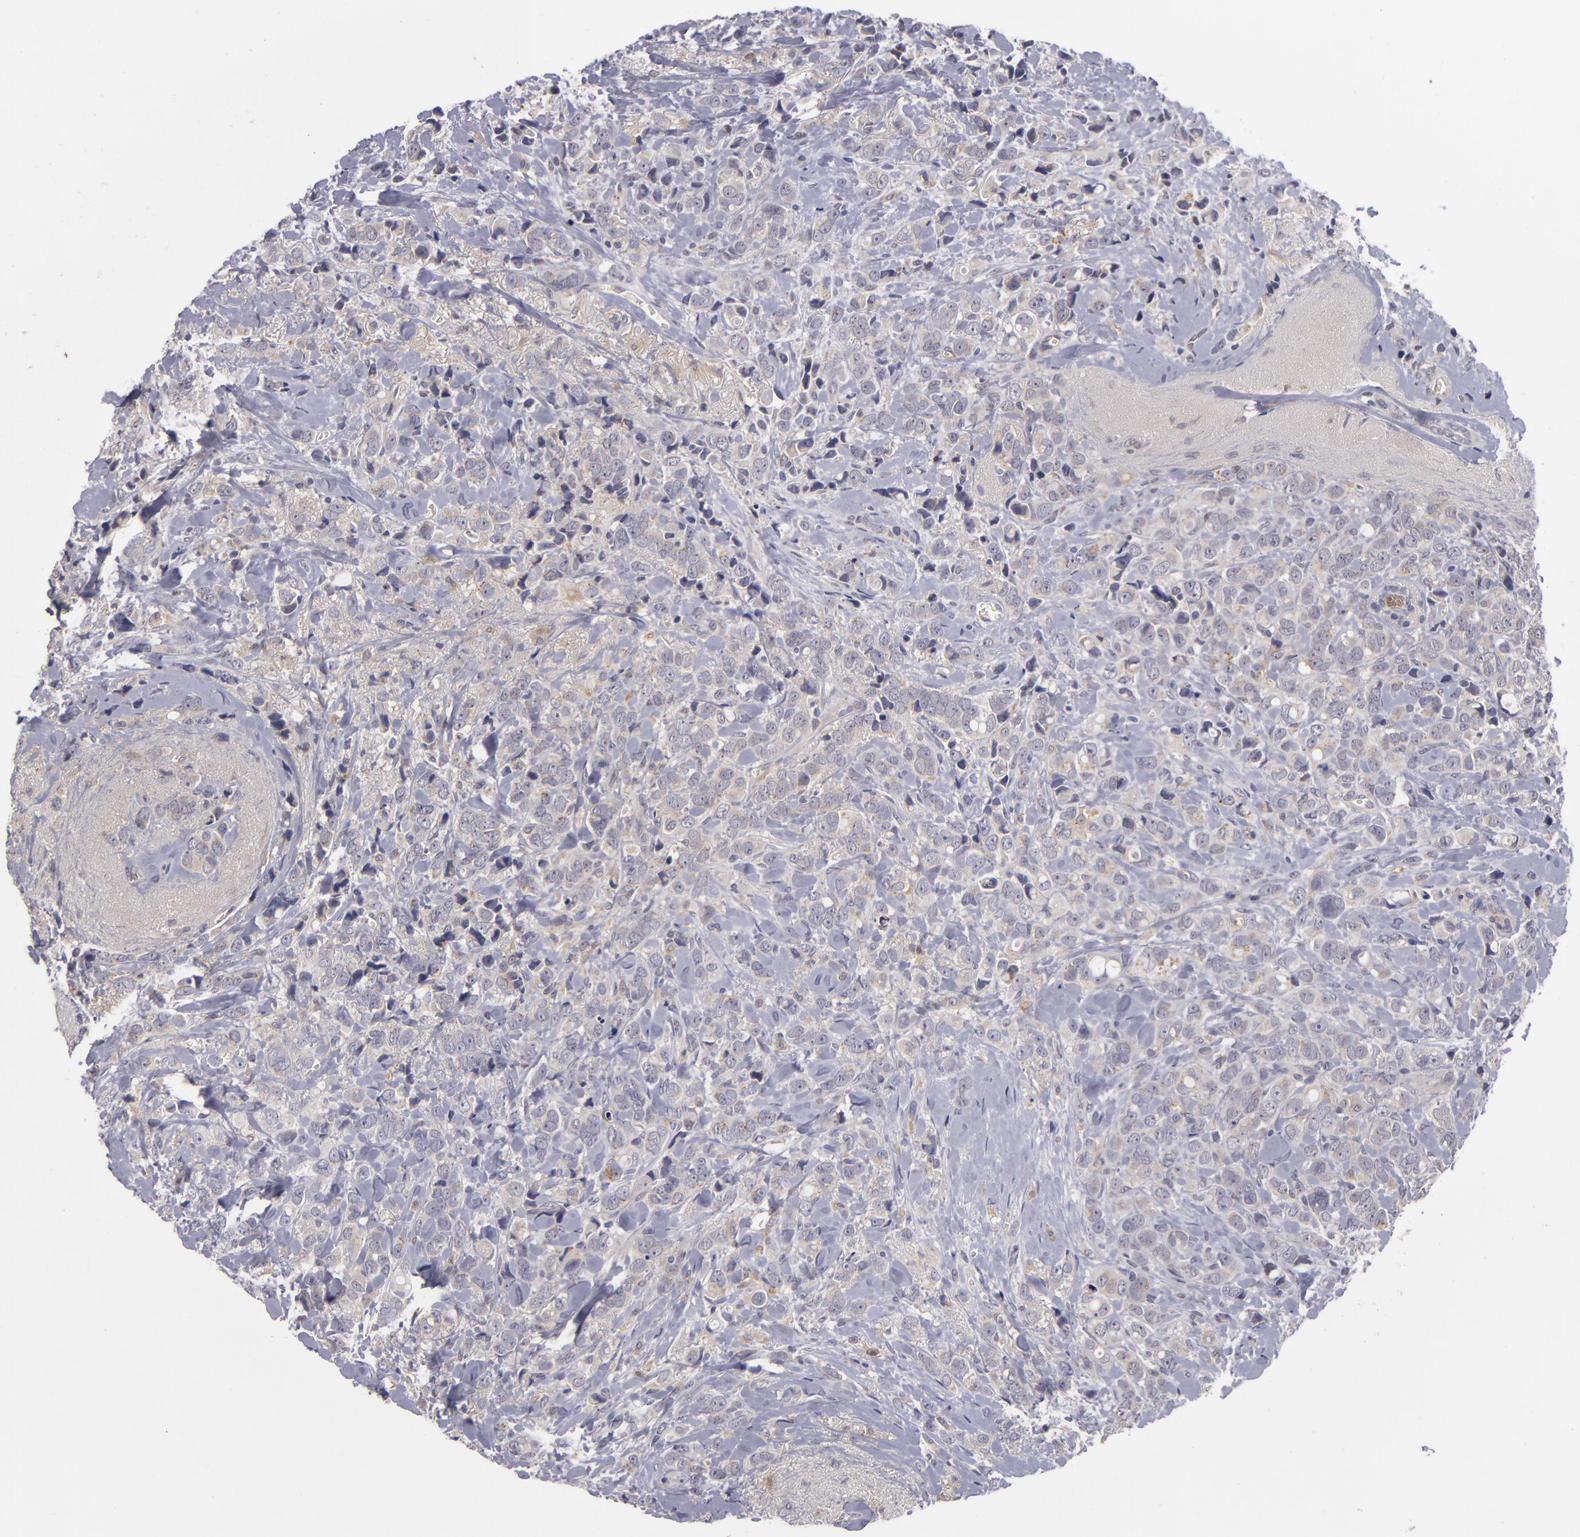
{"staining": {"intensity": "weak", "quantity": "25%-75%", "location": "cytoplasmic/membranous"}, "tissue": "breast cancer", "cell_type": "Tumor cells", "image_type": "cancer", "snomed": [{"axis": "morphology", "description": "Lobular carcinoma"}, {"axis": "topography", "description": "Breast"}], "caption": "Protein analysis of breast cancer tissue reveals weak cytoplasmic/membranous staining in about 25%-75% of tumor cells. (Brightfield microscopy of DAB IHC at high magnification).", "gene": "ZNF229", "patient": {"sex": "female", "age": 57}}